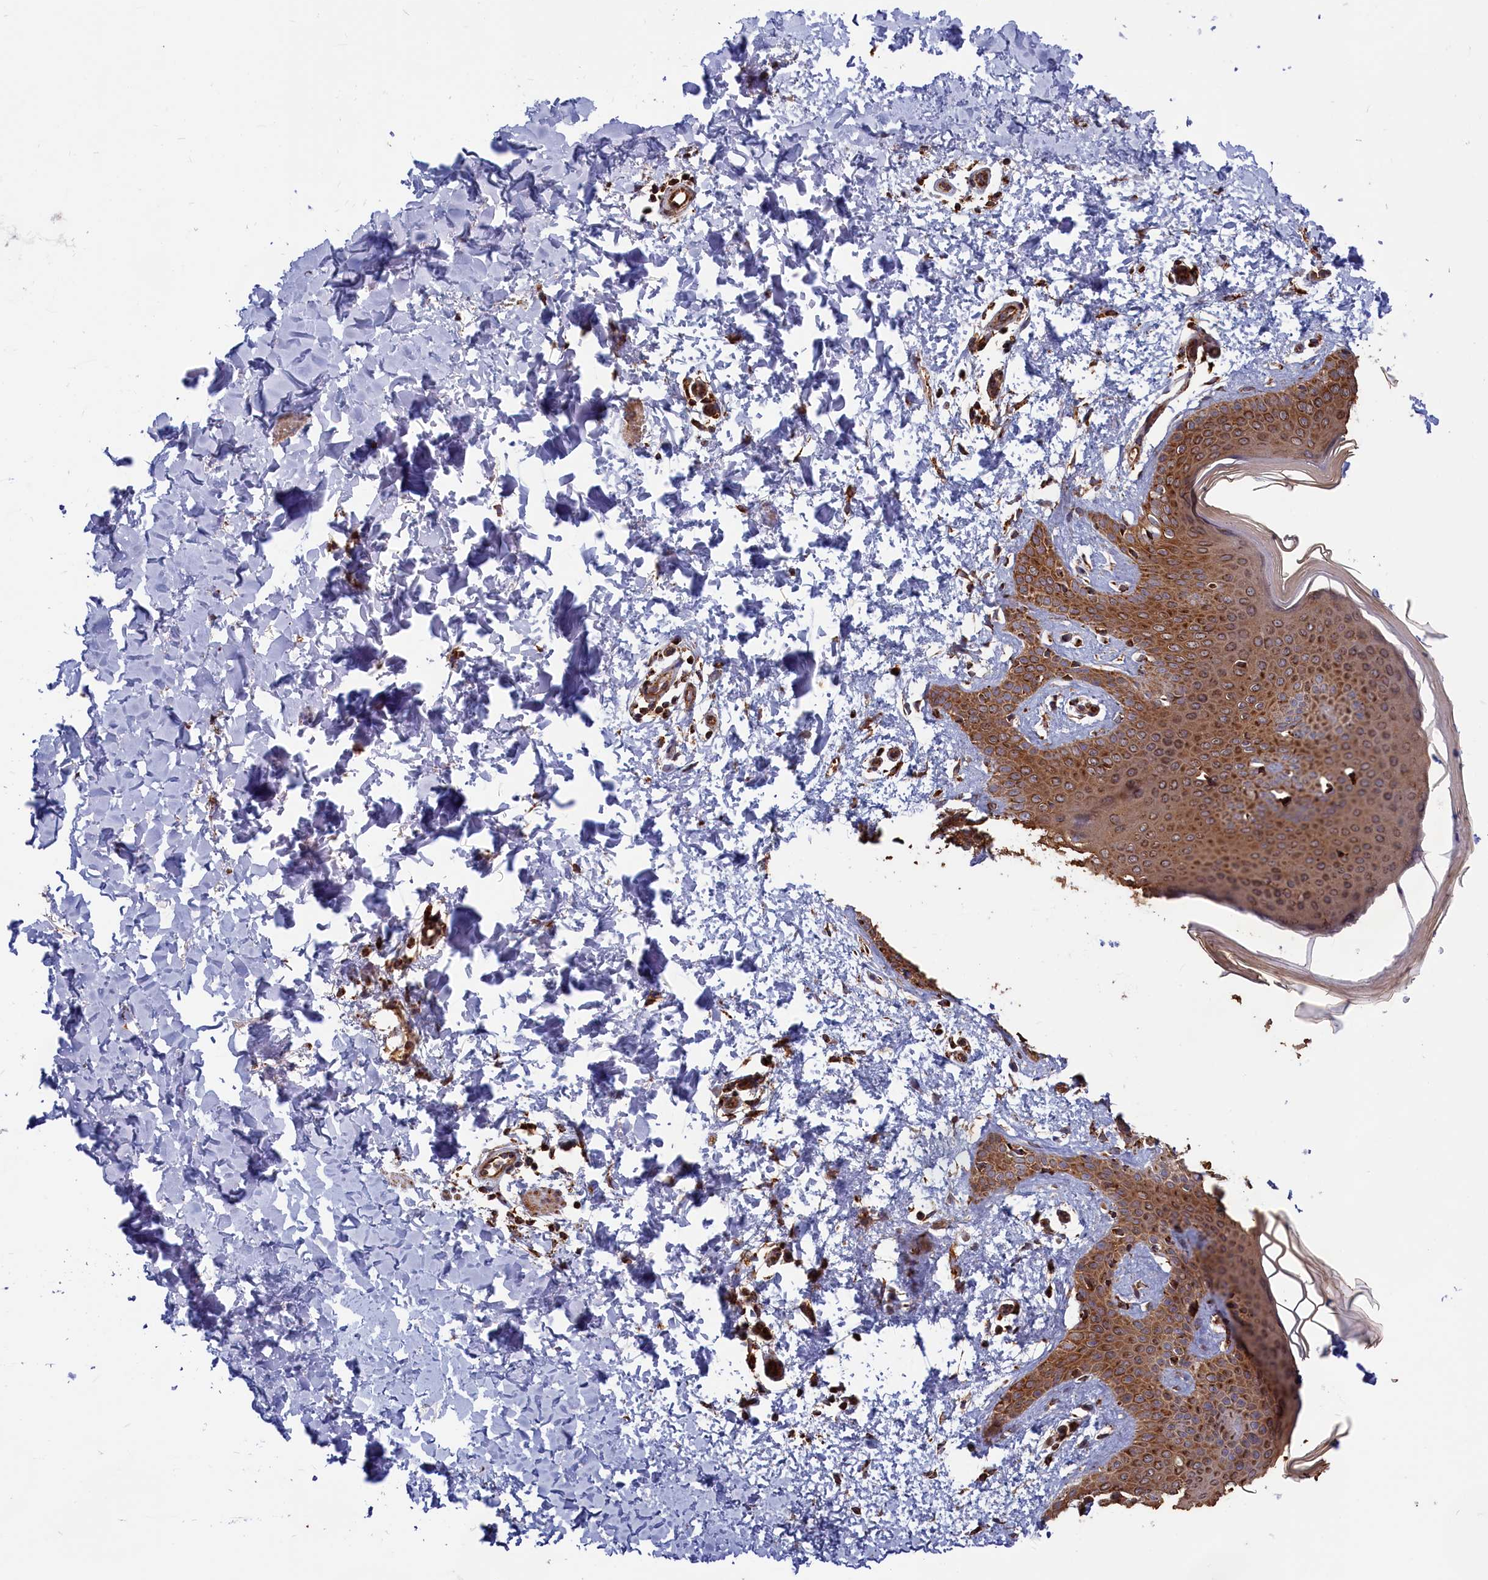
{"staining": {"intensity": "moderate", "quantity": ">75%", "location": "cytoplasmic/membranous"}, "tissue": "skin", "cell_type": "Fibroblasts", "image_type": "normal", "snomed": [{"axis": "morphology", "description": "Normal tissue, NOS"}, {"axis": "topography", "description": "Skin"}], "caption": "IHC (DAB (3,3'-diaminobenzidine)) staining of normal skin reveals moderate cytoplasmic/membranous protein positivity in approximately >75% of fibroblasts. The protein of interest is stained brown, and the nuclei are stained in blue (DAB (3,3'-diaminobenzidine) IHC with brightfield microscopy, high magnification).", "gene": "MACROD1", "patient": {"sex": "male", "age": 36}}